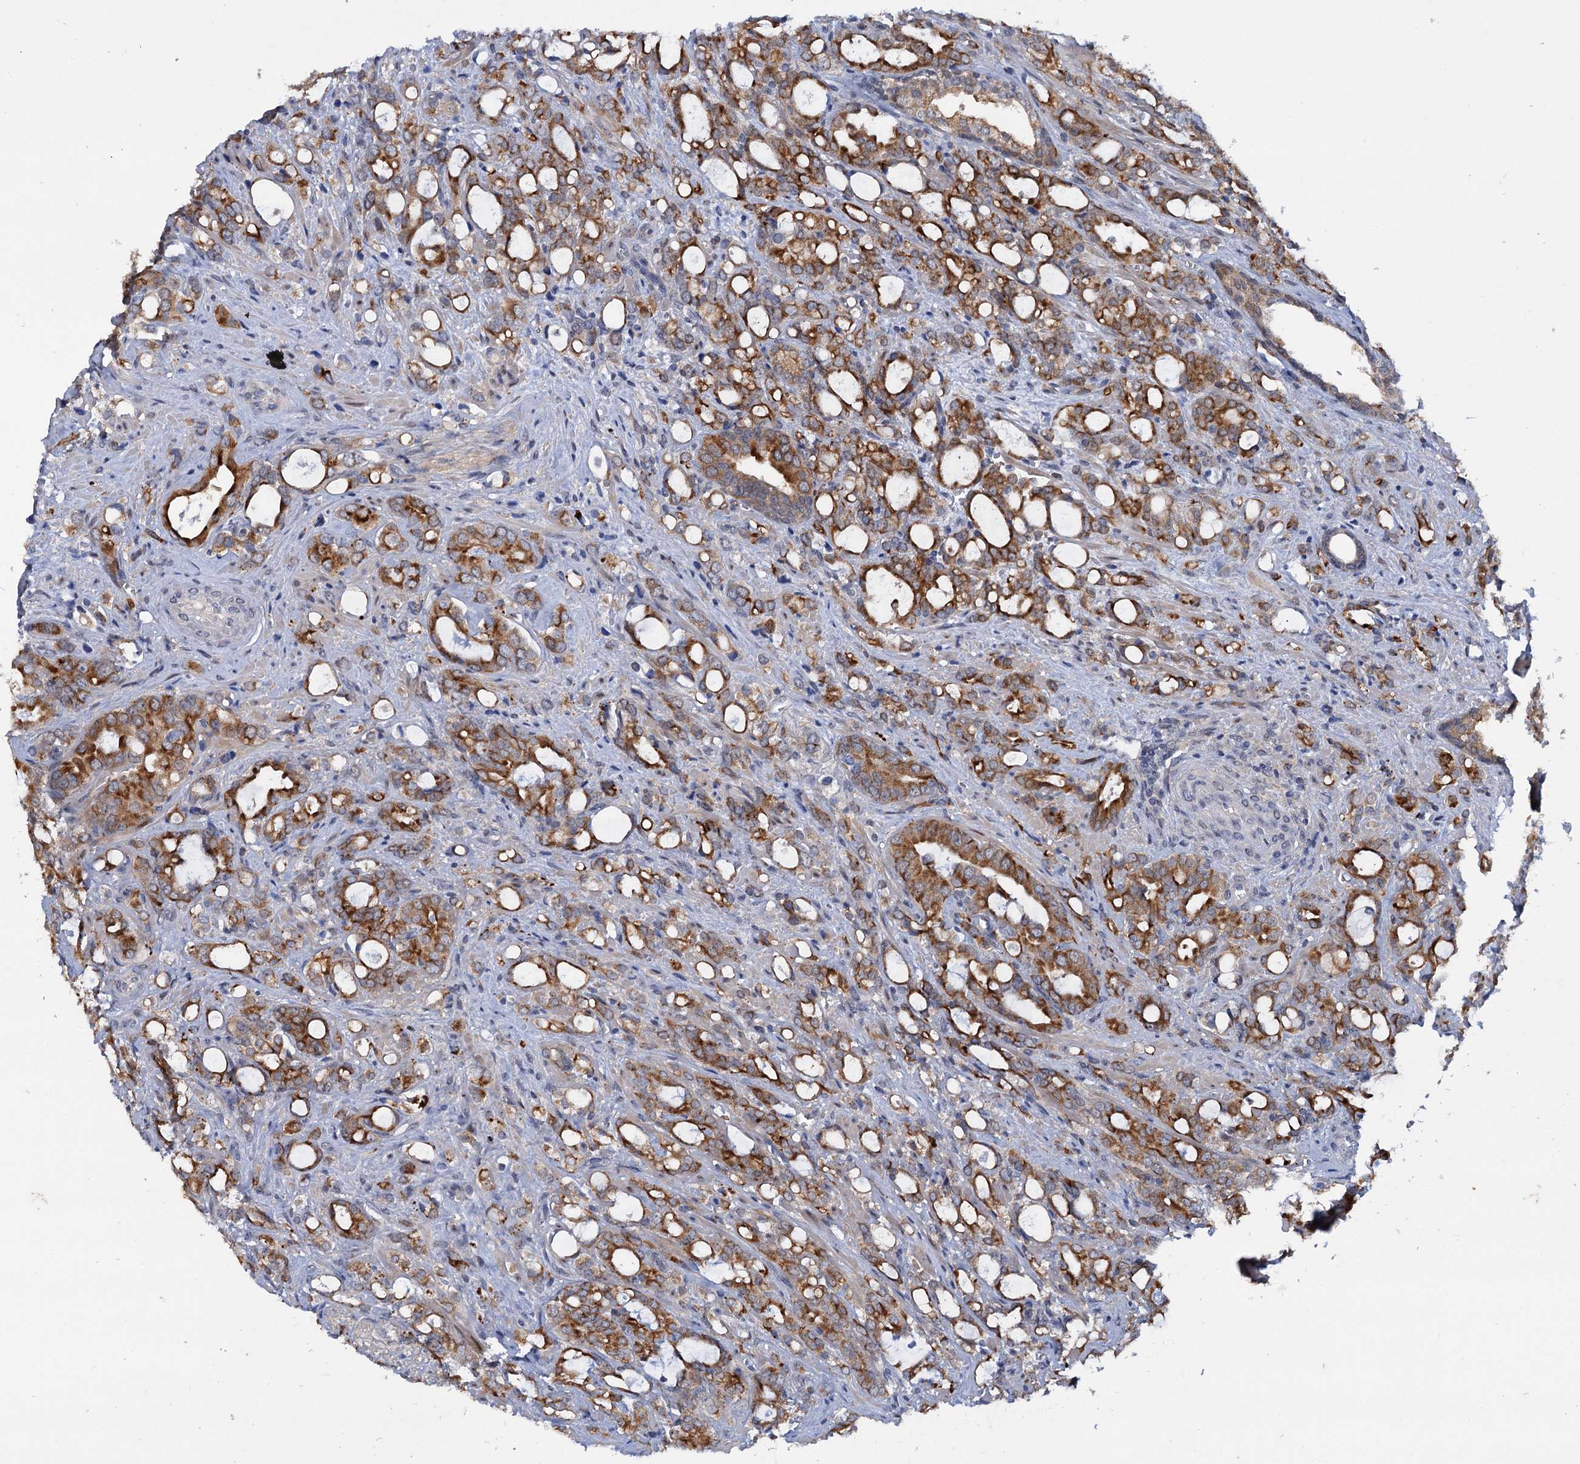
{"staining": {"intensity": "strong", "quantity": ">75%", "location": "cytoplasmic/membranous"}, "tissue": "prostate cancer", "cell_type": "Tumor cells", "image_type": "cancer", "snomed": [{"axis": "morphology", "description": "Adenocarcinoma, High grade"}, {"axis": "topography", "description": "Prostate"}], "caption": "A high-resolution image shows immunohistochemistry (IHC) staining of prostate cancer, which demonstrates strong cytoplasmic/membranous staining in about >75% of tumor cells.", "gene": "MID1IP1", "patient": {"sex": "male", "age": 72}}